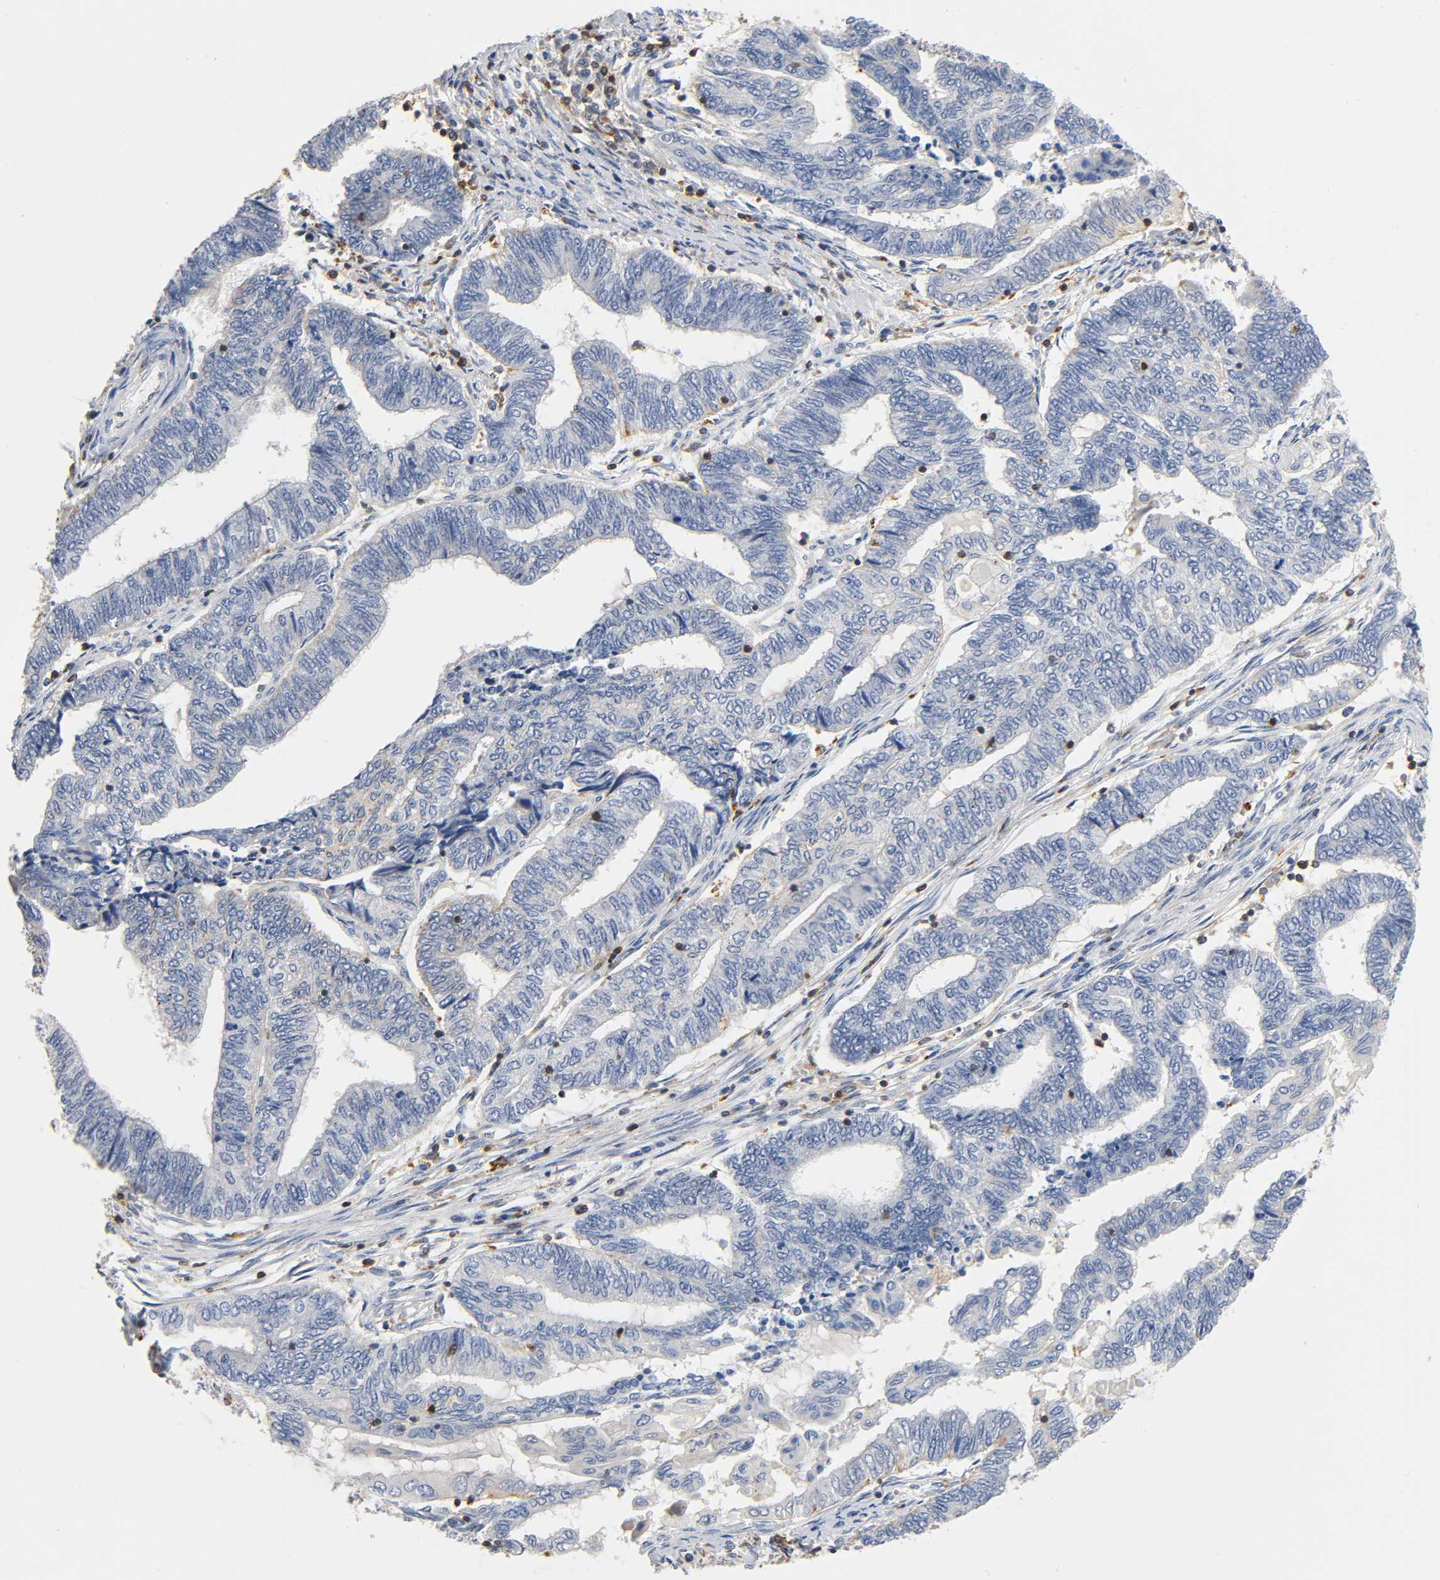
{"staining": {"intensity": "negative", "quantity": "none", "location": "none"}, "tissue": "endometrial cancer", "cell_type": "Tumor cells", "image_type": "cancer", "snomed": [{"axis": "morphology", "description": "Adenocarcinoma, NOS"}, {"axis": "topography", "description": "Uterus"}, {"axis": "topography", "description": "Endometrium"}], "caption": "The photomicrograph demonstrates no significant expression in tumor cells of endometrial cancer (adenocarcinoma). Nuclei are stained in blue.", "gene": "UCKL1", "patient": {"sex": "female", "age": 70}}